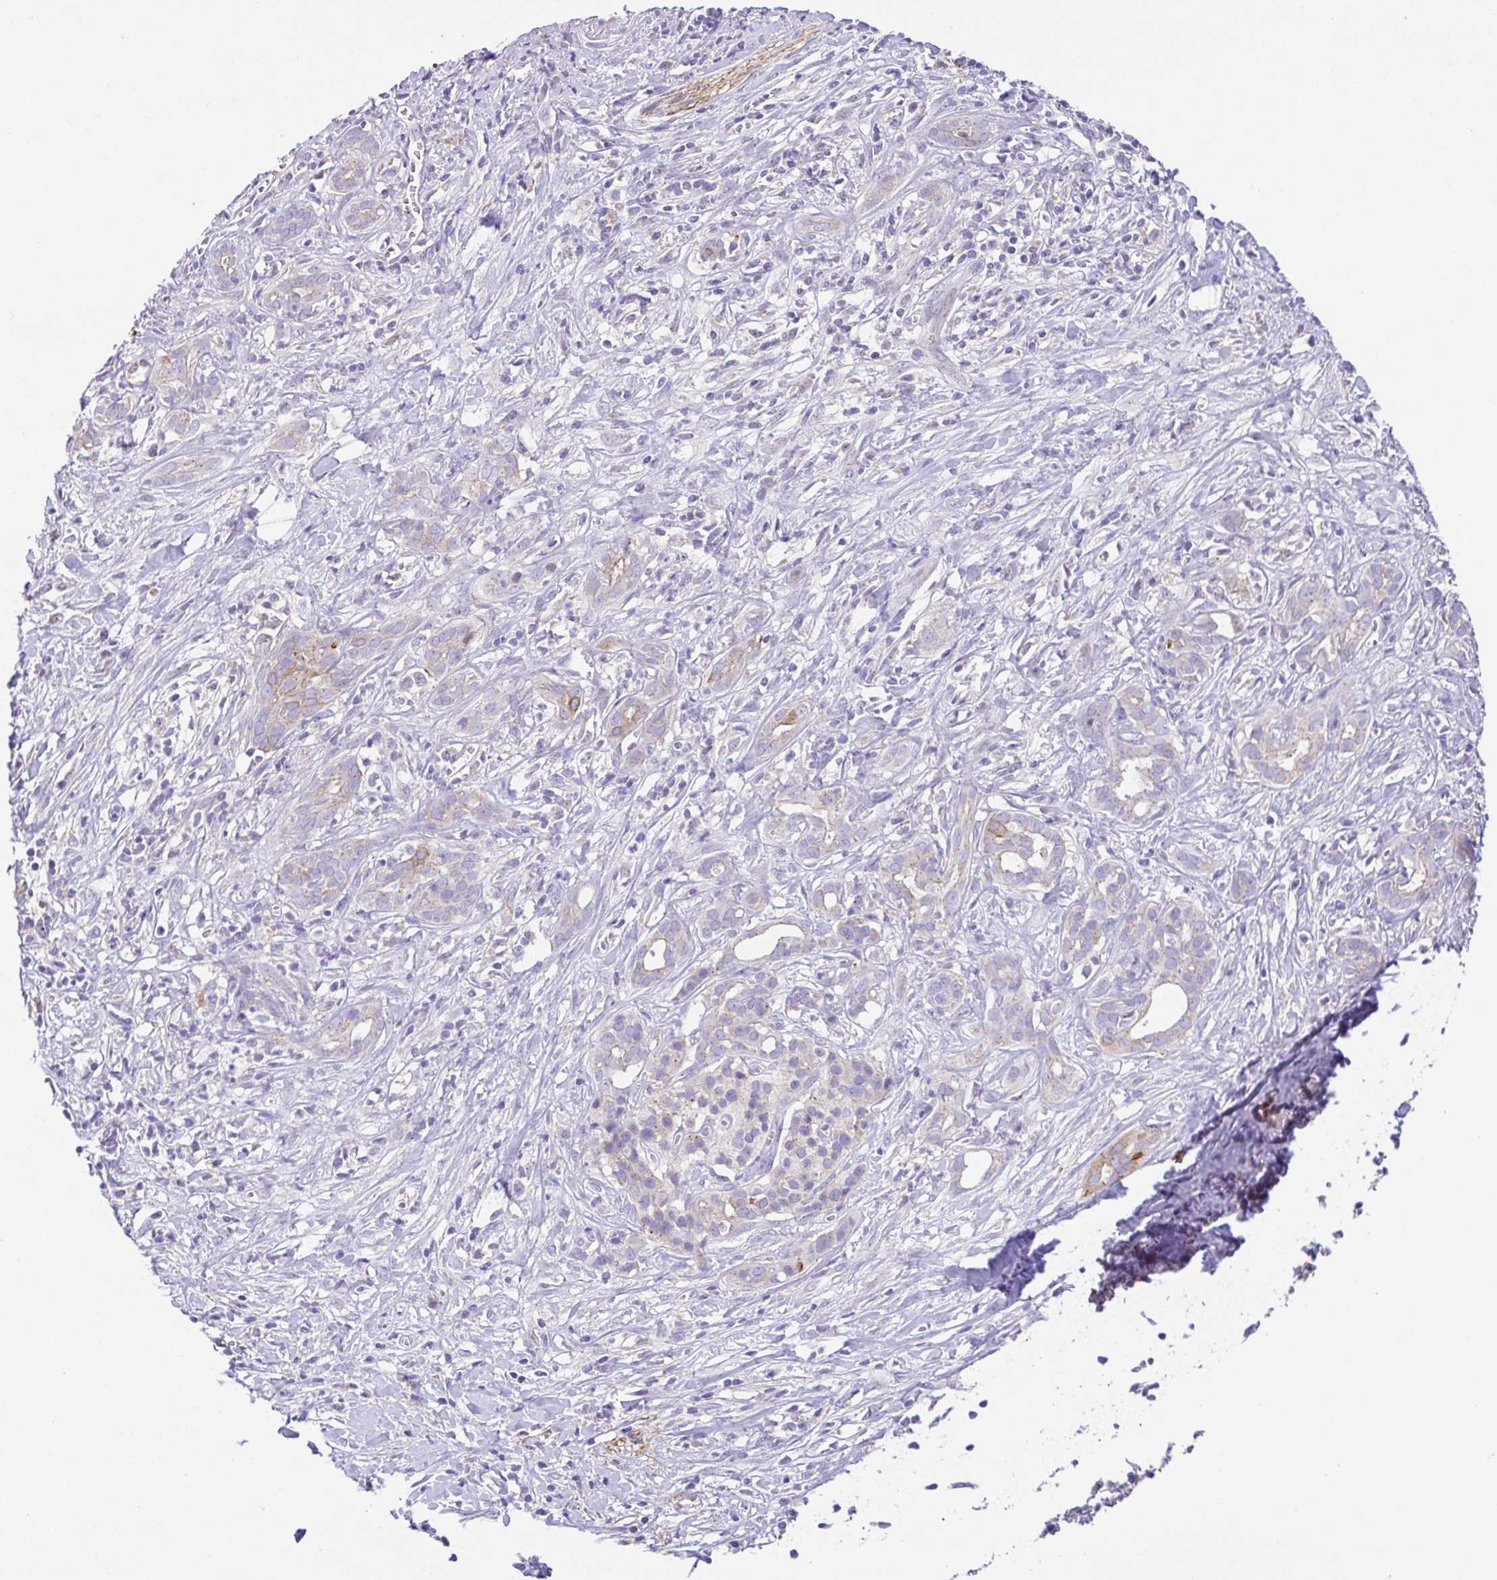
{"staining": {"intensity": "weak", "quantity": "<25%", "location": "cytoplasmic/membranous"}, "tissue": "pancreatic cancer", "cell_type": "Tumor cells", "image_type": "cancer", "snomed": [{"axis": "morphology", "description": "Adenocarcinoma, NOS"}, {"axis": "topography", "description": "Pancreas"}], "caption": "High magnification brightfield microscopy of pancreatic cancer (adenocarcinoma) stained with DAB (brown) and counterstained with hematoxylin (blue): tumor cells show no significant expression.", "gene": "SLC13A1", "patient": {"sex": "male", "age": 61}}